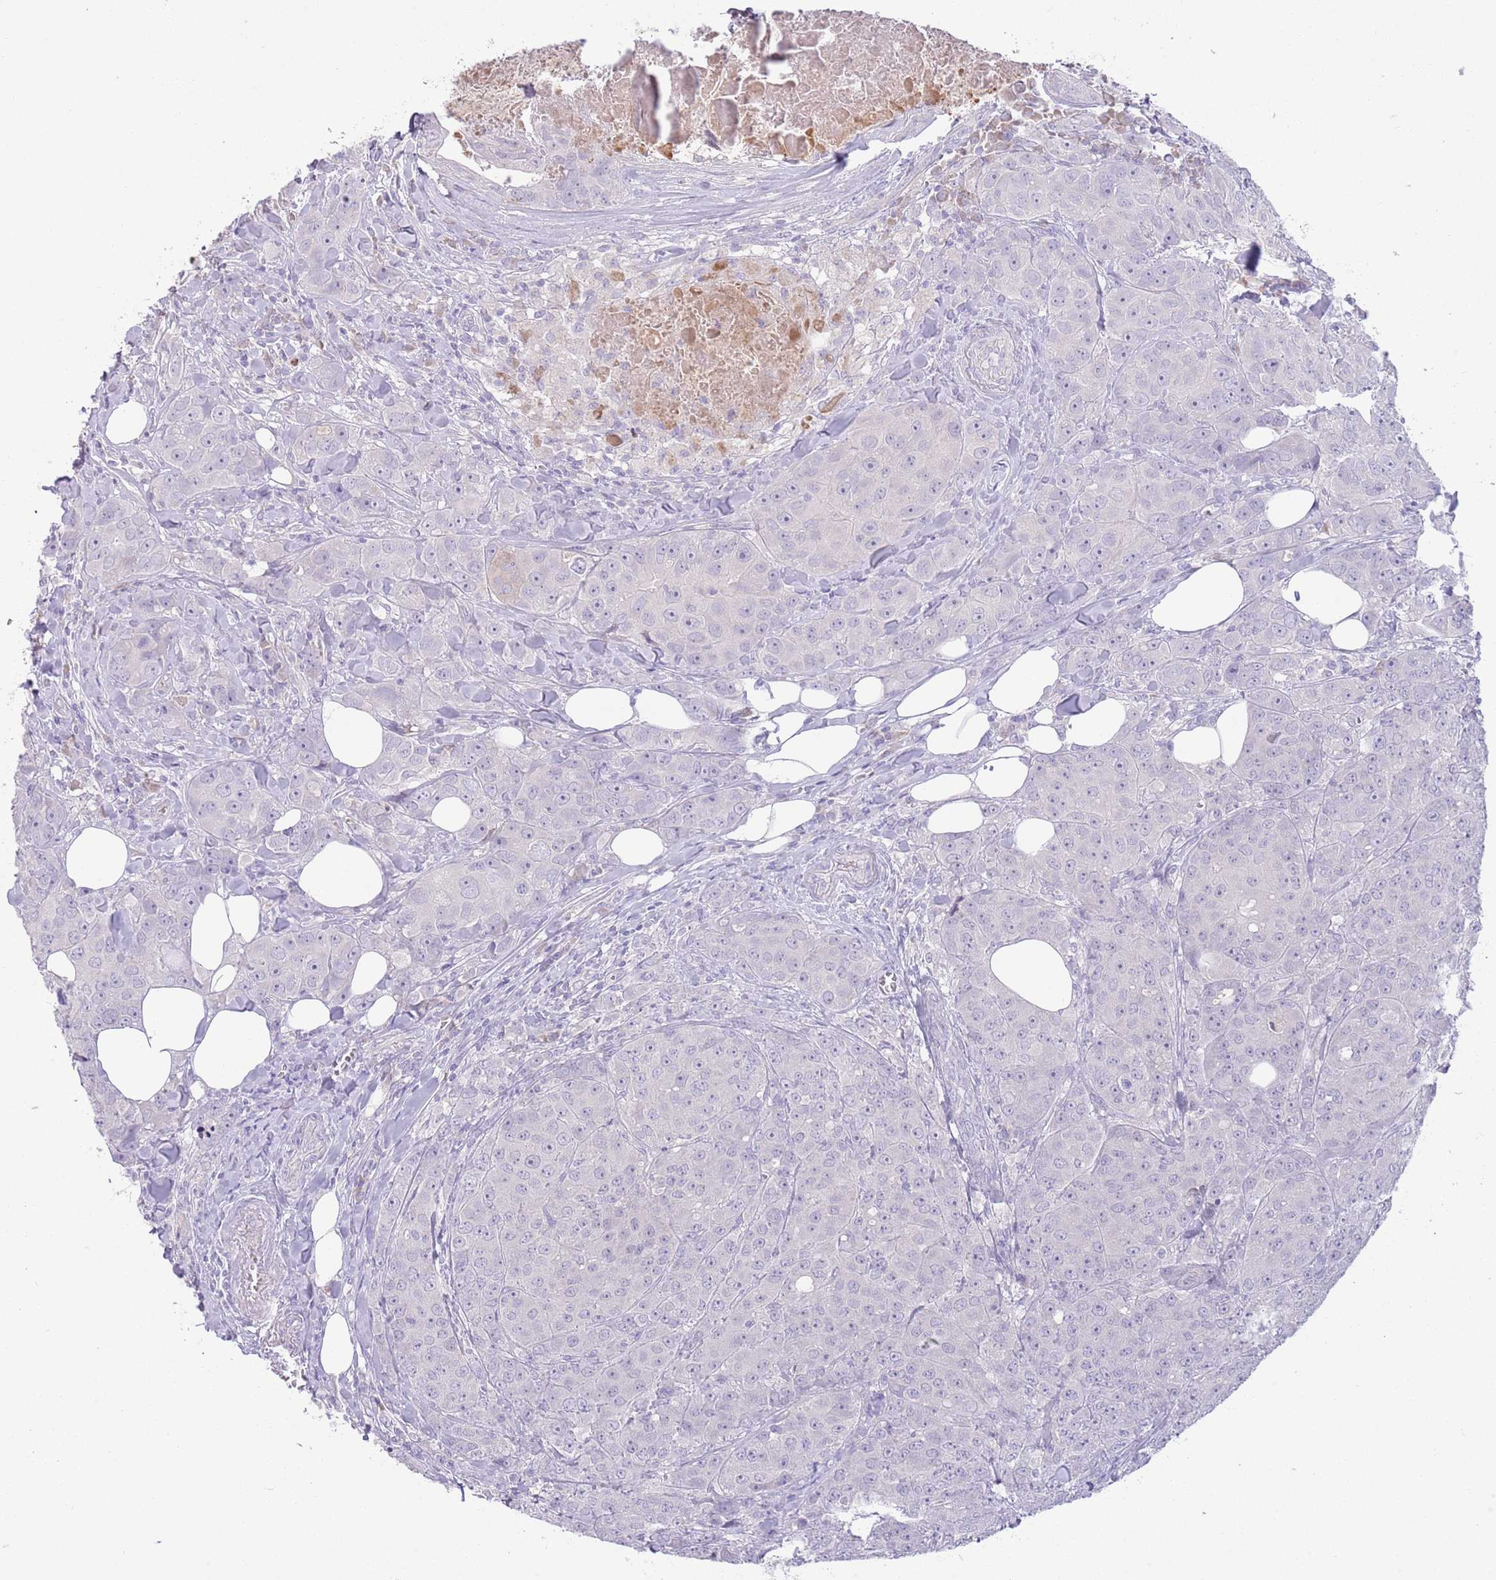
{"staining": {"intensity": "negative", "quantity": "none", "location": "none"}, "tissue": "breast cancer", "cell_type": "Tumor cells", "image_type": "cancer", "snomed": [{"axis": "morphology", "description": "Duct carcinoma"}, {"axis": "topography", "description": "Breast"}], "caption": "Human invasive ductal carcinoma (breast) stained for a protein using immunohistochemistry shows no positivity in tumor cells.", "gene": "IGFL4", "patient": {"sex": "female", "age": 43}}